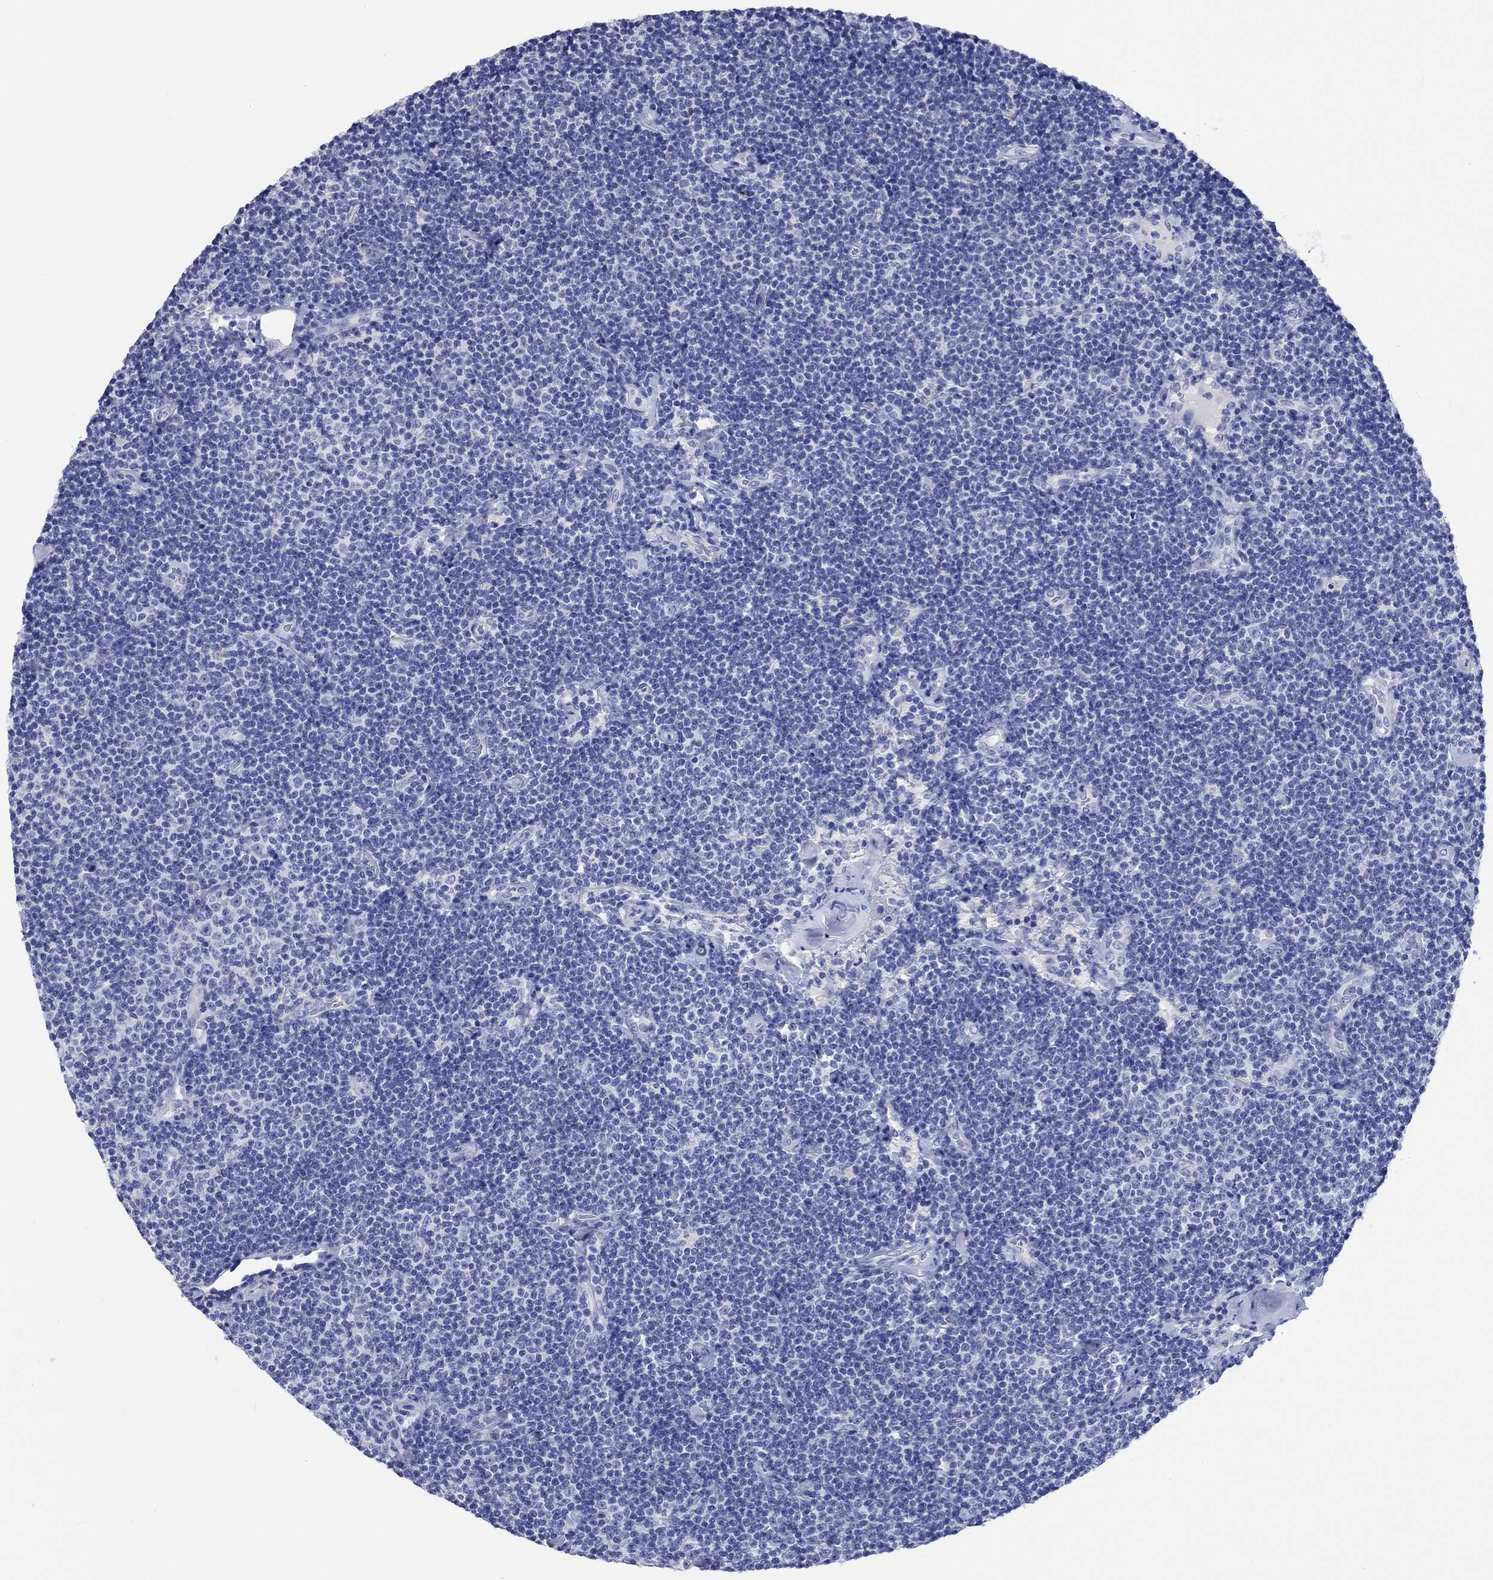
{"staining": {"intensity": "negative", "quantity": "none", "location": "none"}, "tissue": "lymphoma", "cell_type": "Tumor cells", "image_type": "cancer", "snomed": [{"axis": "morphology", "description": "Malignant lymphoma, non-Hodgkin's type, Low grade"}, {"axis": "topography", "description": "Lymph node"}], "caption": "The histopathology image demonstrates no staining of tumor cells in low-grade malignant lymphoma, non-Hodgkin's type.", "gene": "SHISA4", "patient": {"sex": "male", "age": 81}}